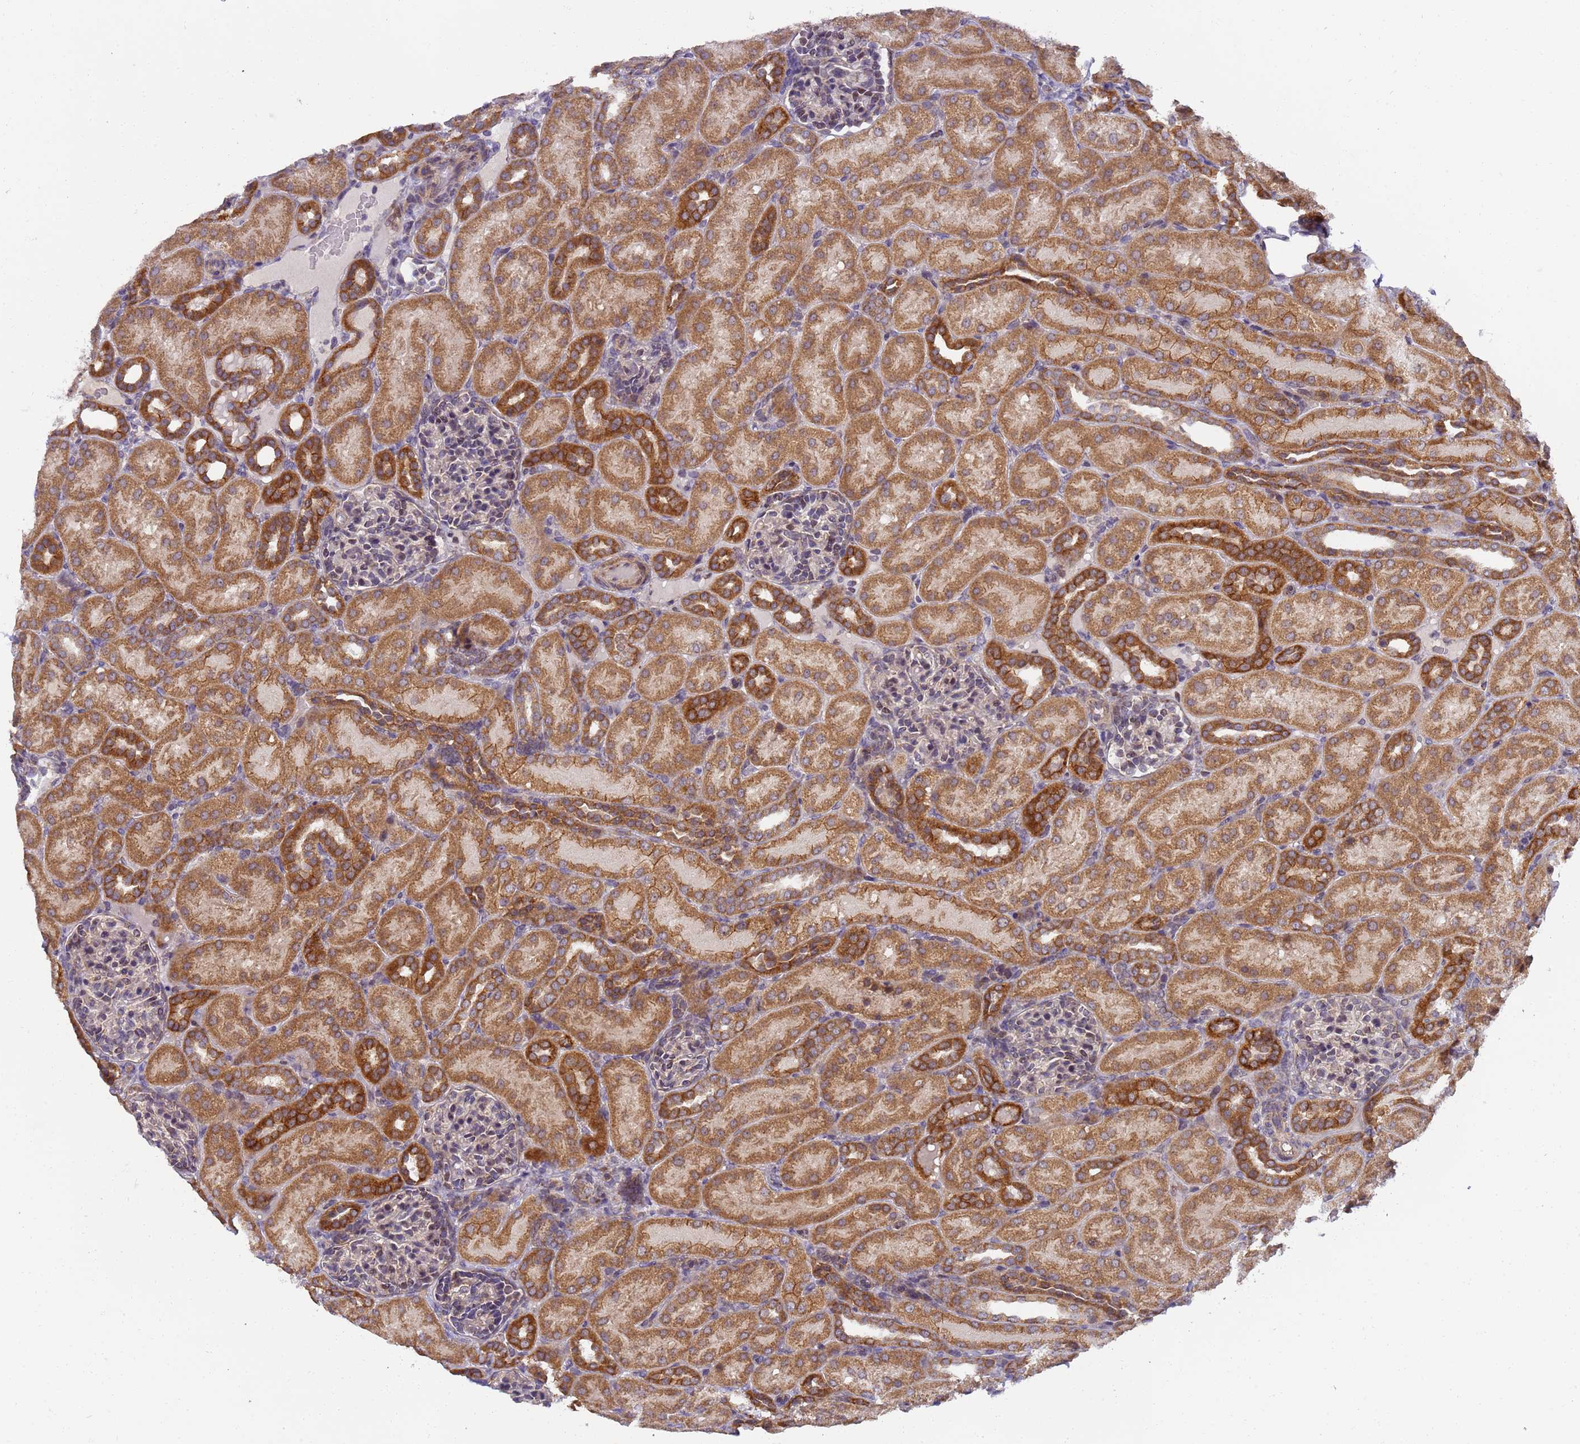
{"staining": {"intensity": "weak", "quantity": "25%-75%", "location": "cytoplasmic/membranous"}, "tissue": "kidney", "cell_type": "Cells in glomeruli", "image_type": "normal", "snomed": [{"axis": "morphology", "description": "Normal tissue, NOS"}, {"axis": "topography", "description": "Kidney"}], "caption": "Brown immunohistochemical staining in normal kidney exhibits weak cytoplasmic/membranous staining in about 25%-75% of cells in glomeruli. (DAB IHC with brightfield microscopy, high magnification).", "gene": "RAPGEF3", "patient": {"sex": "male", "age": 1}}